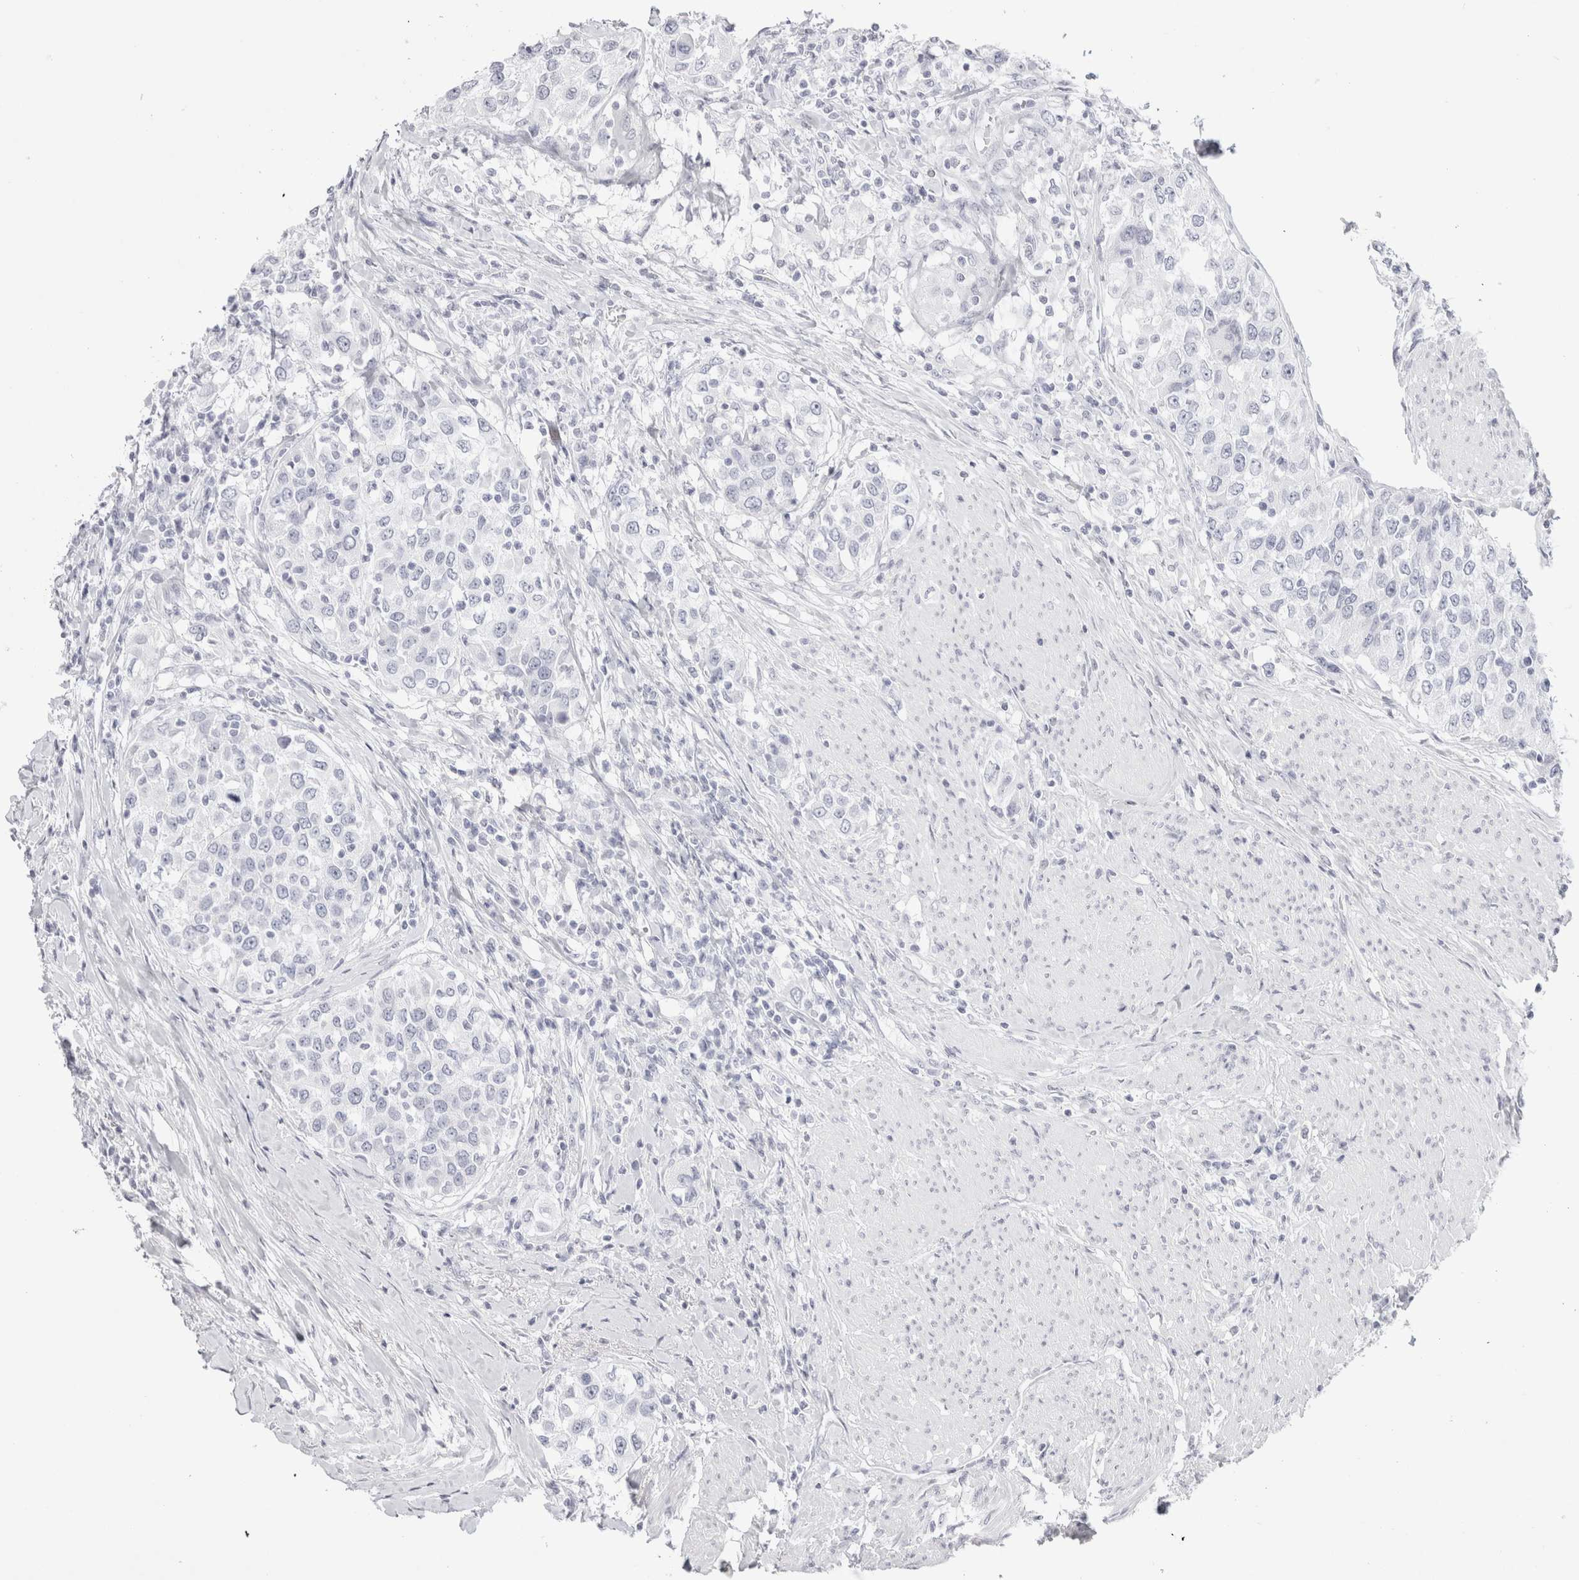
{"staining": {"intensity": "negative", "quantity": "none", "location": "none"}, "tissue": "urothelial cancer", "cell_type": "Tumor cells", "image_type": "cancer", "snomed": [{"axis": "morphology", "description": "Urothelial carcinoma, High grade"}, {"axis": "topography", "description": "Urinary bladder"}], "caption": "High power microscopy image of an immunohistochemistry (IHC) image of urothelial cancer, revealing no significant positivity in tumor cells.", "gene": "GARIN1A", "patient": {"sex": "female", "age": 80}}